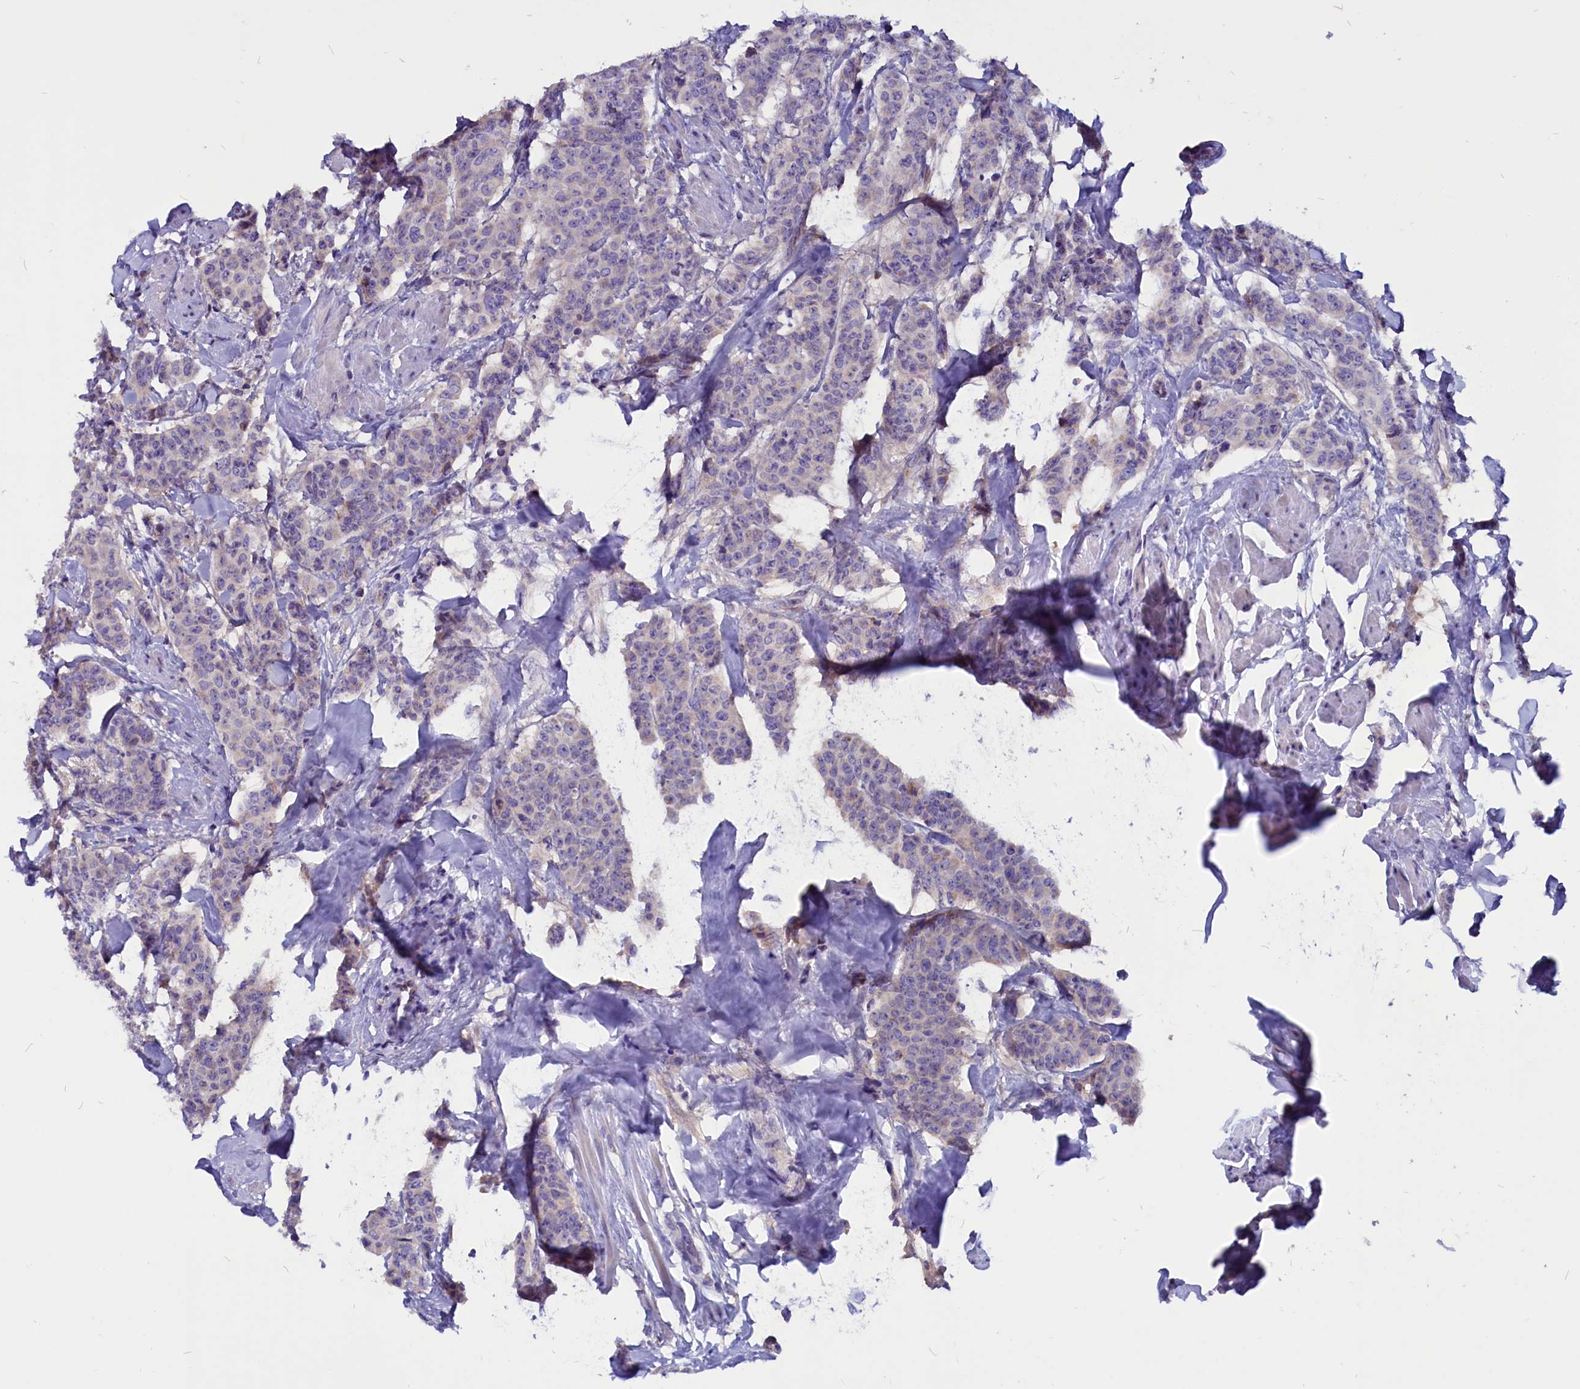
{"staining": {"intensity": "negative", "quantity": "none", "location": "none"}, "tissue": "breast cancer", "cell_type": "Tumor cells", "image_type": "cancer", "snomed": [{"axis": "morphology", "description": "Duct carcinoma"}, {"axis": "topography", "description": "Breast"}], "caption": "Immunohistochemistry photomicrograph of neoplastic tissue: breast cancer (invasive ductal carcinoma) stained with DAB reveals no significant protein positivity in tumor cells. The staining is performed using DAB brown chromogen with nuclei counter-stained in using hematoxylin.", "gene": "CCBE1", "patient": {"sex": "female", "age": 40}}